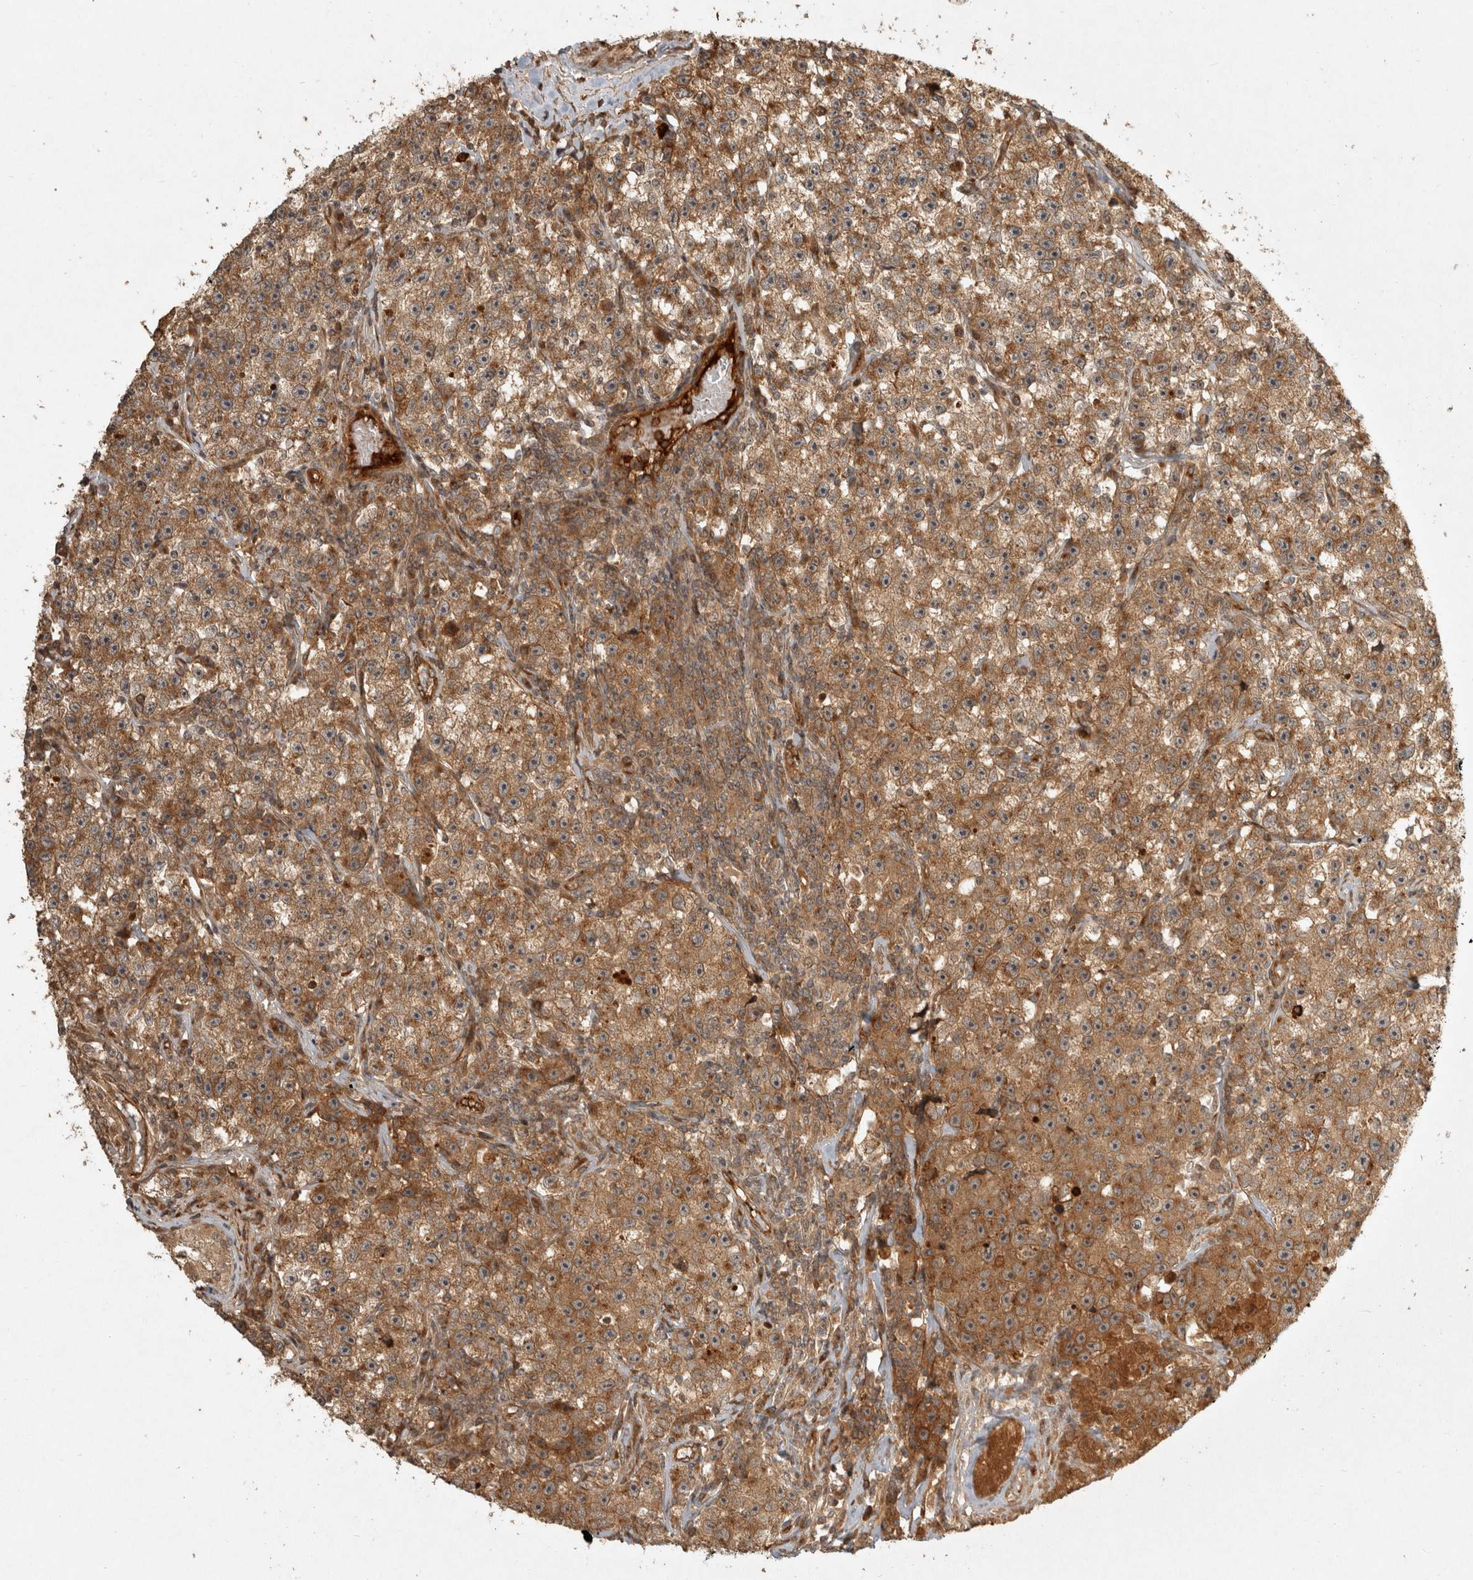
{"staining": {"intensity": "moderate", "quantity": ">75%", "location": "cytoplasmic/membranous"}, "tissue": "testis cancer", "cell_type": "Tumor cells", "image_type": "cancer", "snomed": [{"axis": "morphology", "description": "Seminoma, NOS"}, {"axis": "topography", "description": "Testis"}], "caption": "Immunohistochemical staining of human testis seminoma demonstrates medium levels of moderate cytoplasmic/membranous expression in approximately >75% of tumor cells. Using DAB (3,3'-diaminobenzidine) (brown) and hematoxylin (blue) stains, captured at high magnification using brightfield microscopy.", "gene": "CAMSAP2", "patient": {"sex": "male", "age": 22}}